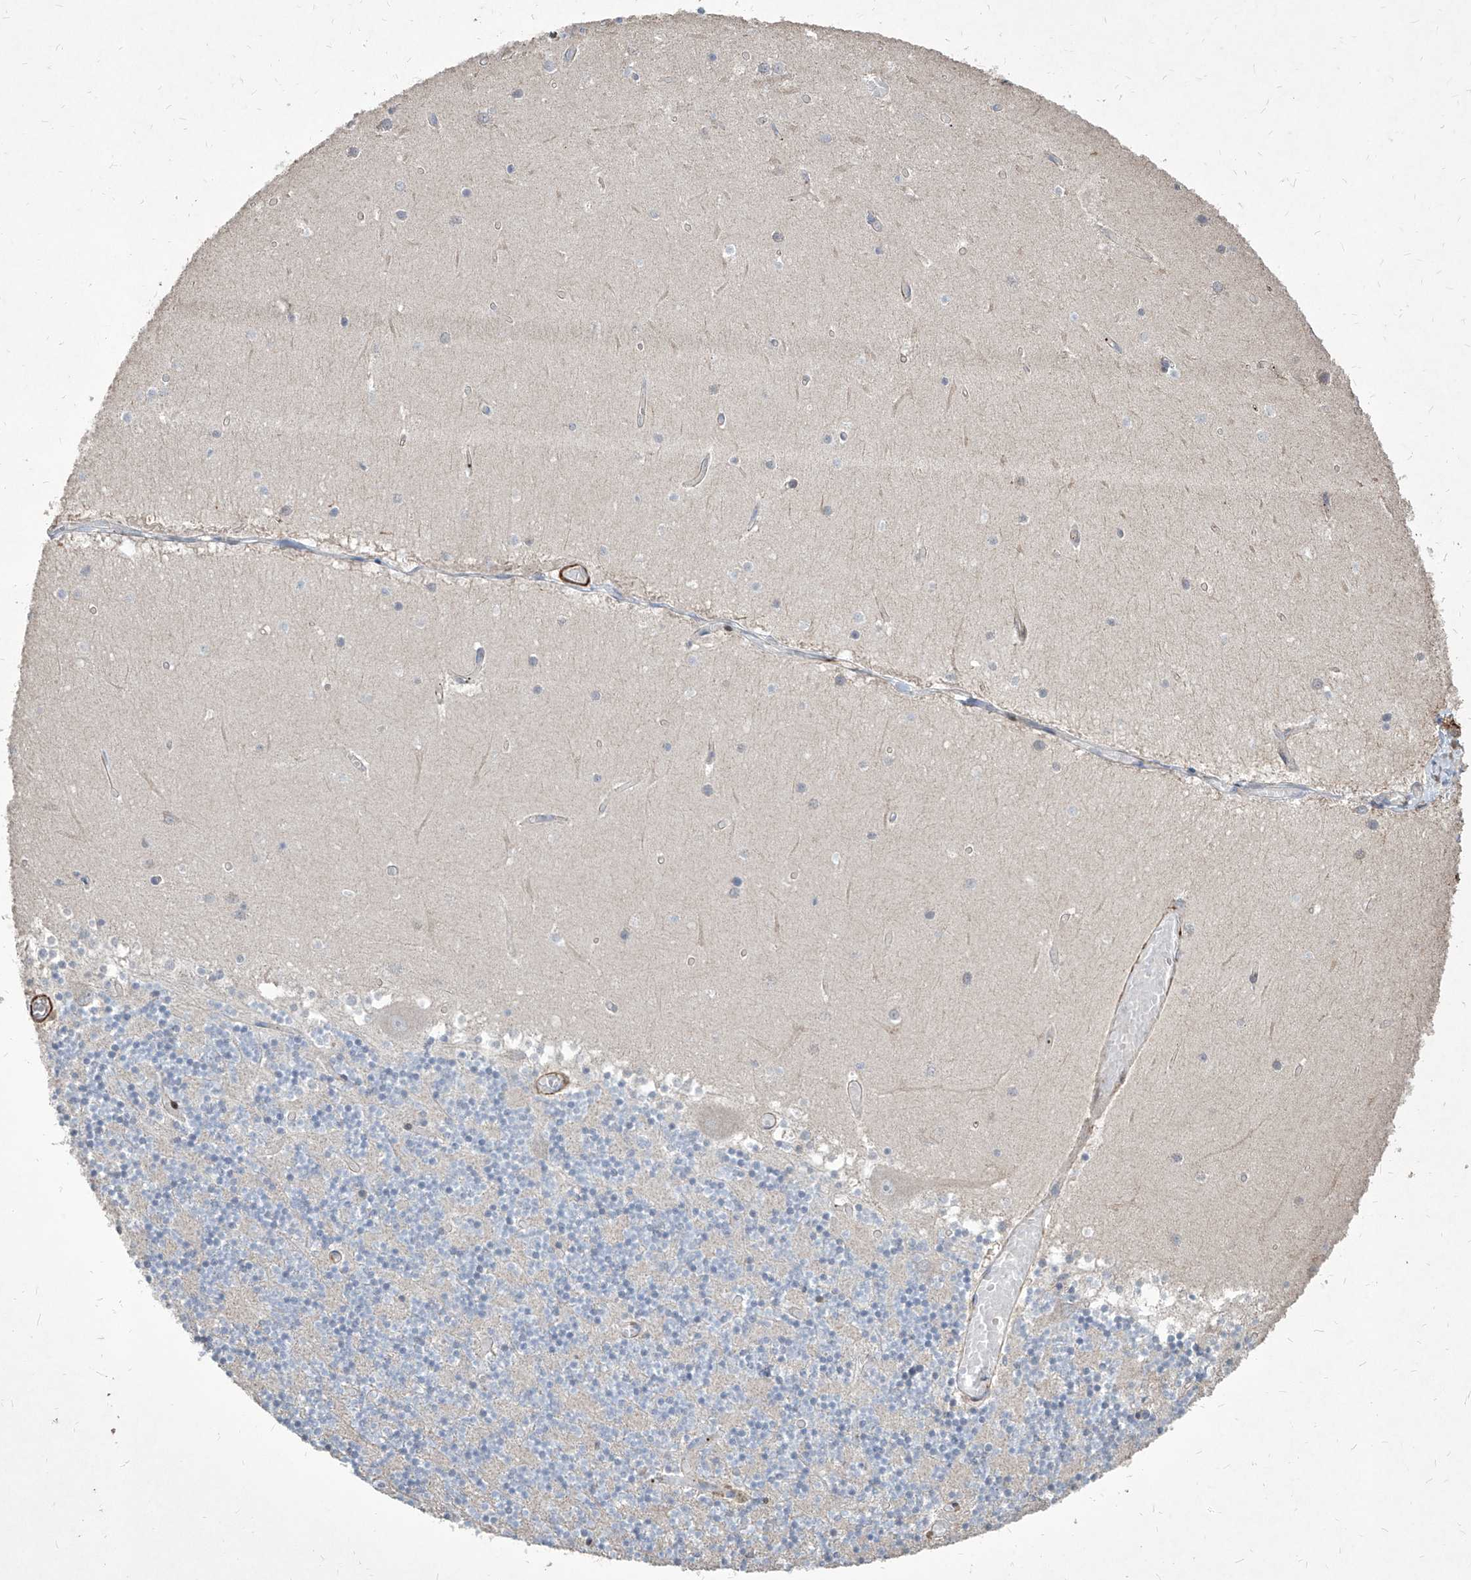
{"staining": {"intensity": "negative", "quantity": "none", "location": "none"}, "tissue": "cerebellum", "cell_type": "Cells in granular layer", "image_type": "normal", "snomed": [{"axis": "morphology", "description": "Normal tissue, NOS"}, {"axis": "topography", "description": "Cerebellum"}], "caption": "This is an immunohistochemistry (IHC) photomicrograph of unremarkable human cerebellum. There is no positivity in cells in granular layer.", "gene": "FAM83B", "patient": {"sex": "female", "age": 28}}